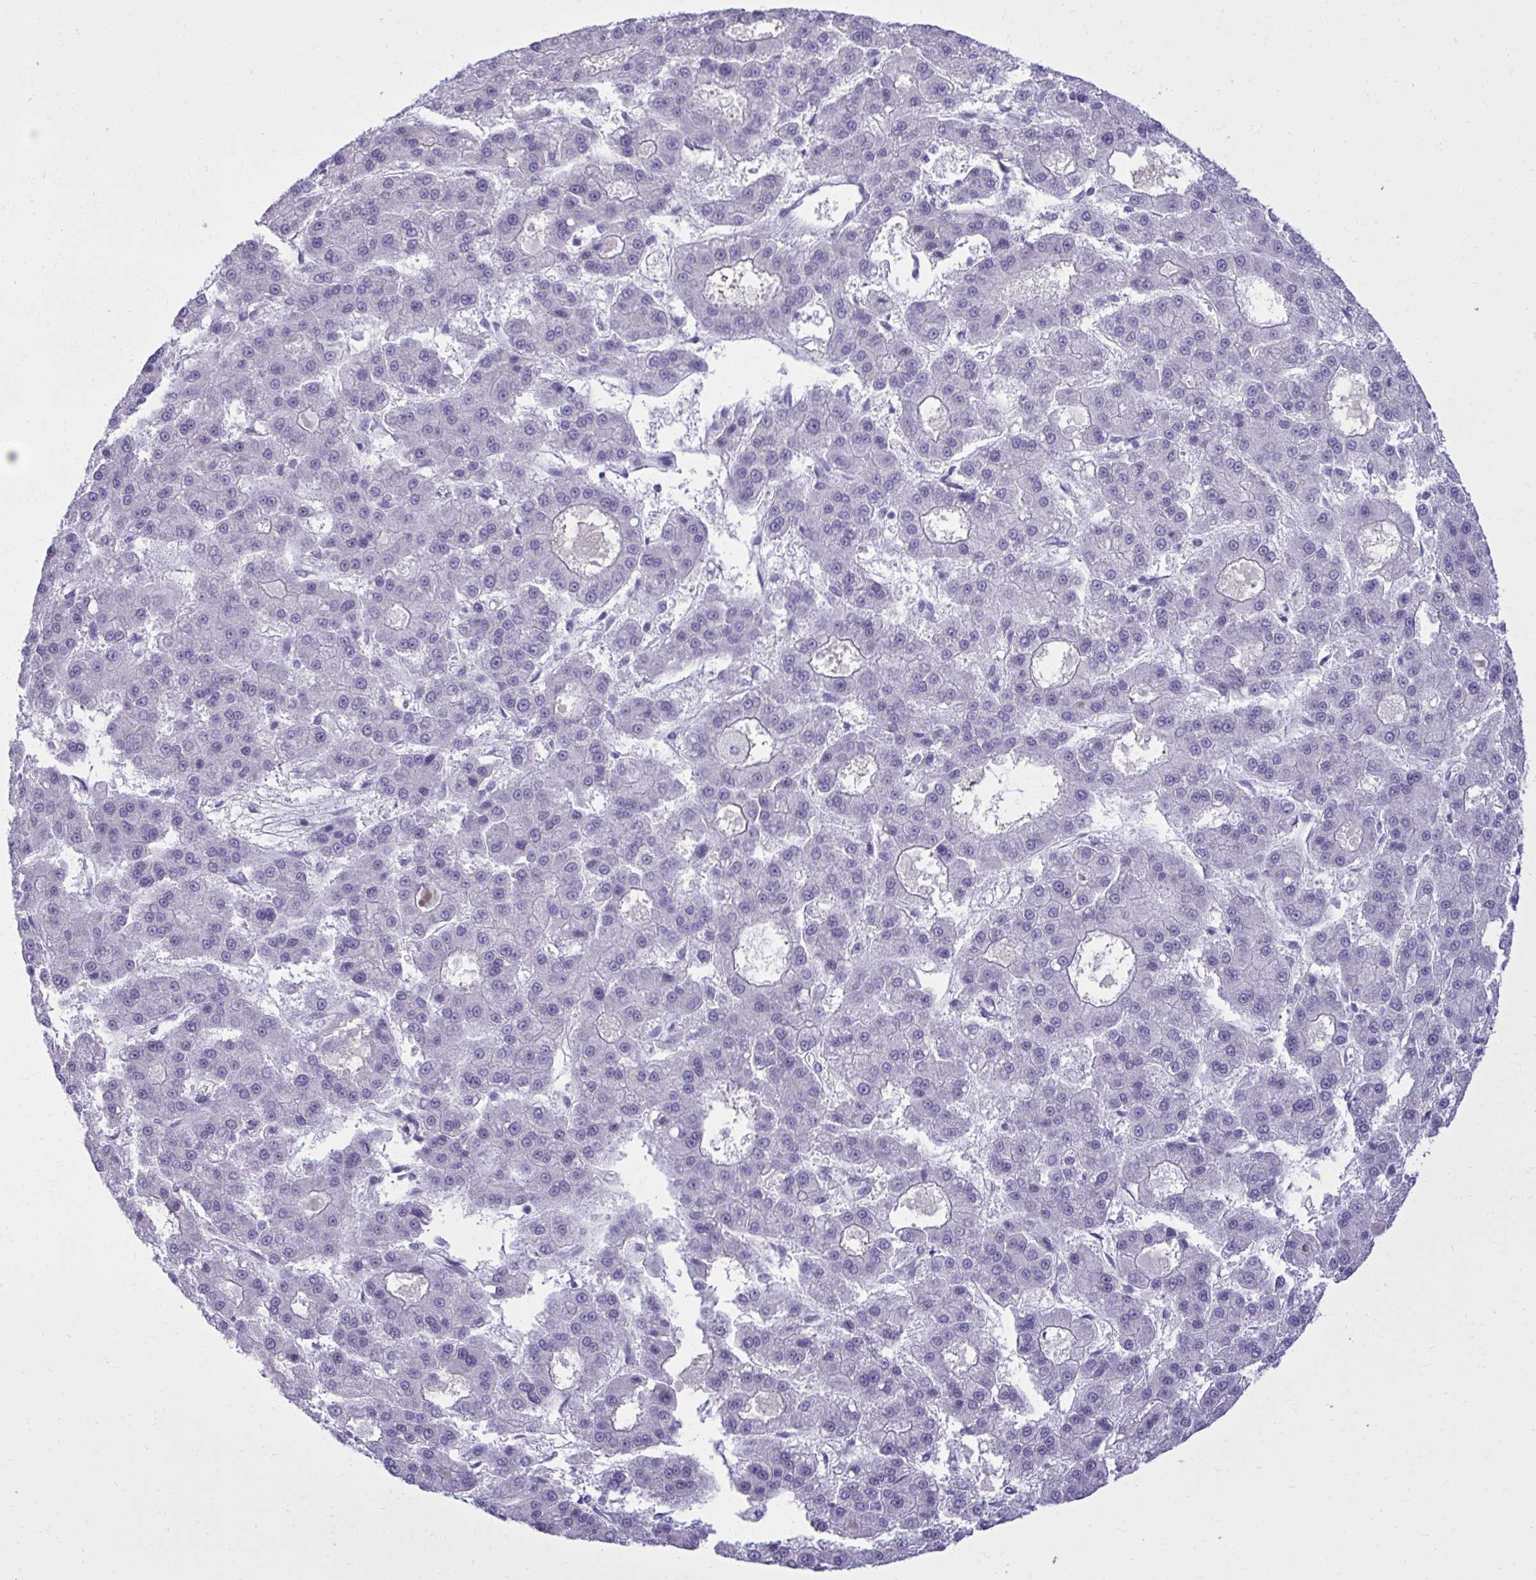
{"staining": {"intensity": "negative", "quantity": "none", "location": "none"}, "tissue": "liver cancer", "cell_type": "Tumor cells", "image_type": "cancer", "snomed": [{"axis": "morphology", "description": "Carcinoma, Hepatocellular, NOS"}, {"axis": "topography", "description": "Liver"}], "caption": "Immunohistochemistry (IHC) photomicrograph of hepatocellular carcinoma (liver) stained for a protein (brown), which displays no staining in tumor cells.", "gene": "PITPNM3", "patient": {"sex": "male", "age": 70}}